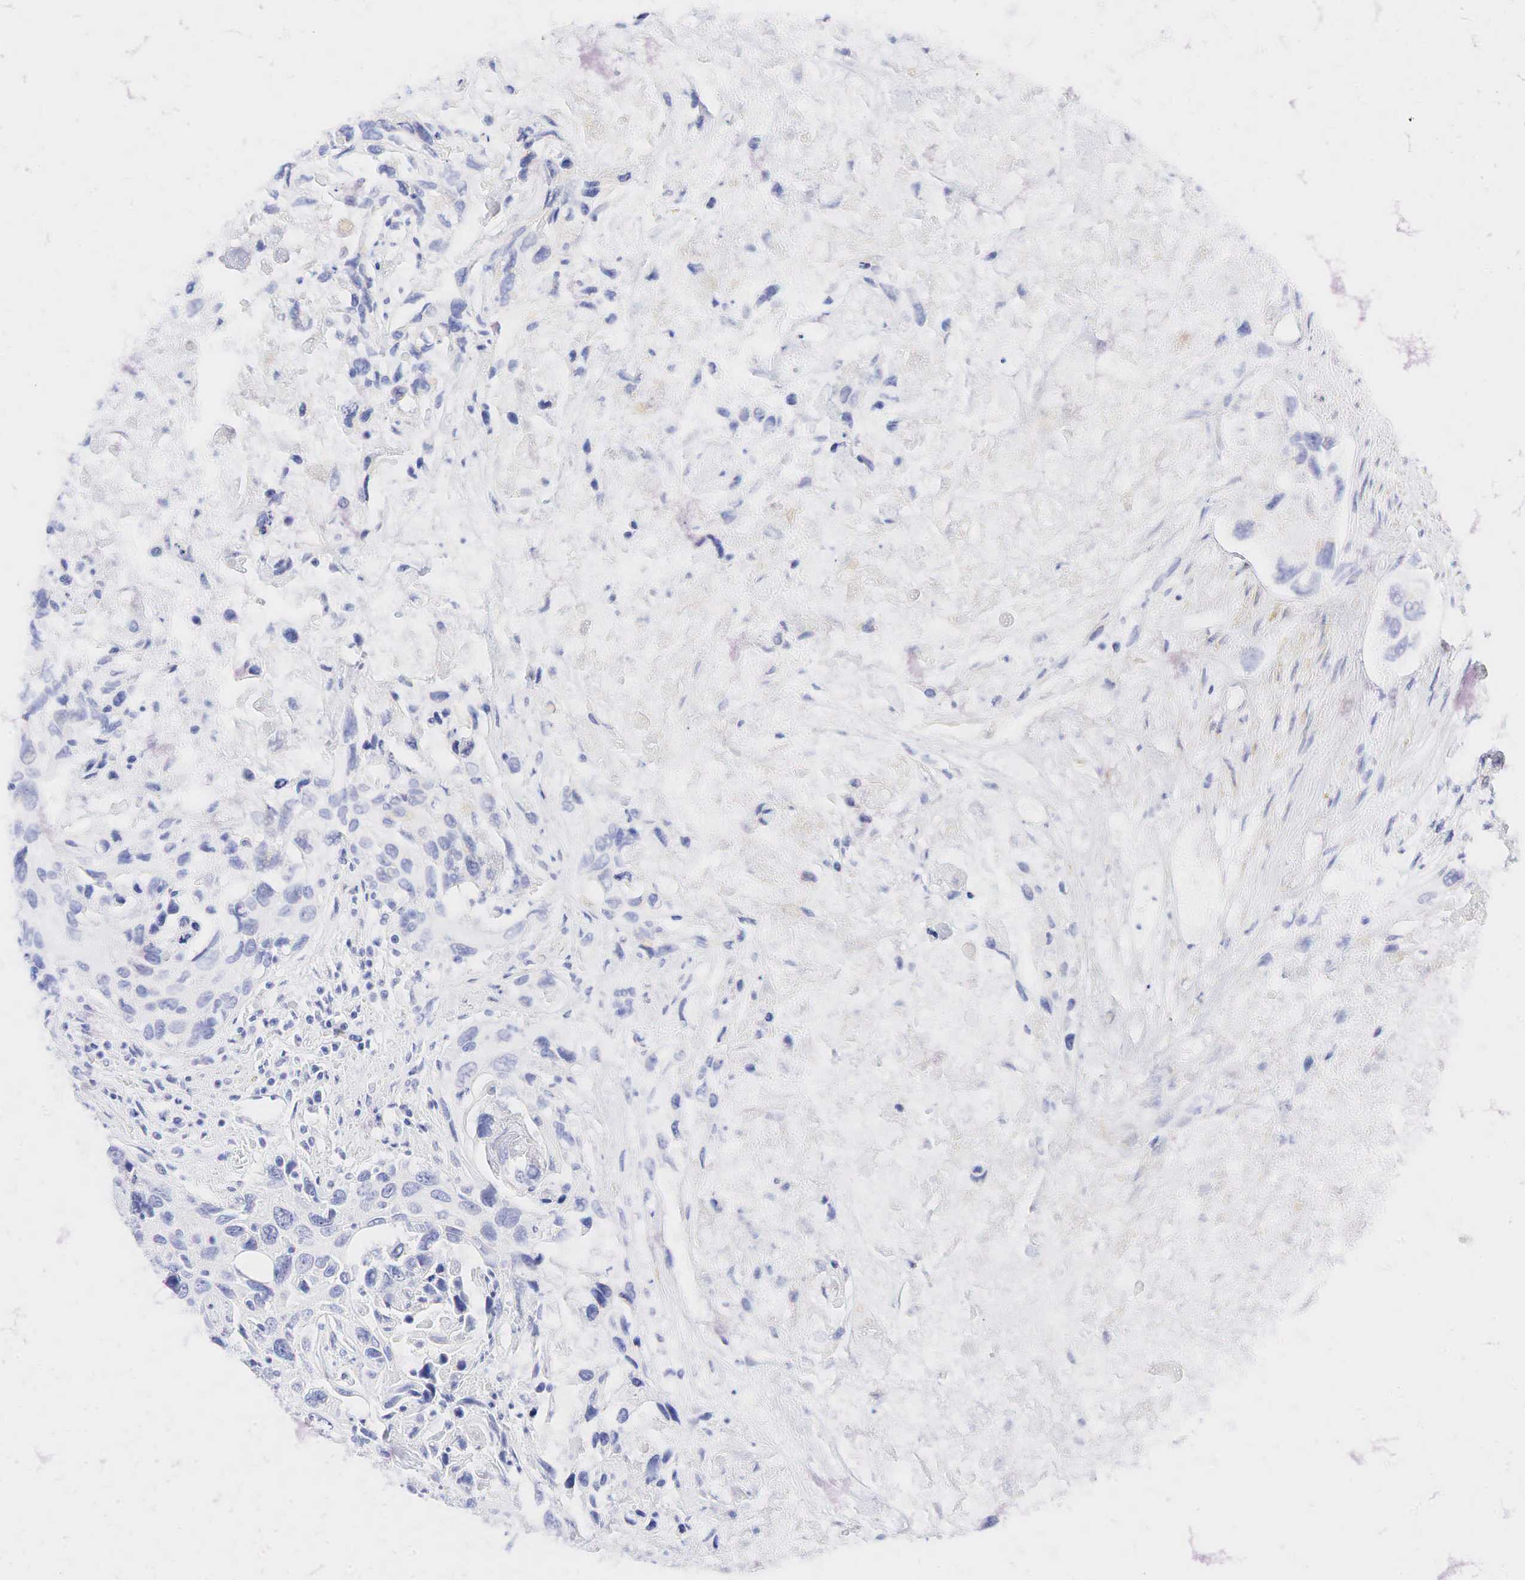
{"staining": {"intensity": "negative", "quantity": "none", "location": "none"}, "tissue": "urothelial cancer", "cell_type": "Tumor cells", "image_type": "cancer", "snomed": [{"axis": "morphology", "description": "Urothelial carcinoma, High grade"}, {"axis": "topography", "description": "Urinary bladder"}], "caption": "Tumor cells show no significant protein staining in high-grade urothelial carcinoma.", "gene": "CALD1", "patient": {"sex": "male", "age": 71}}